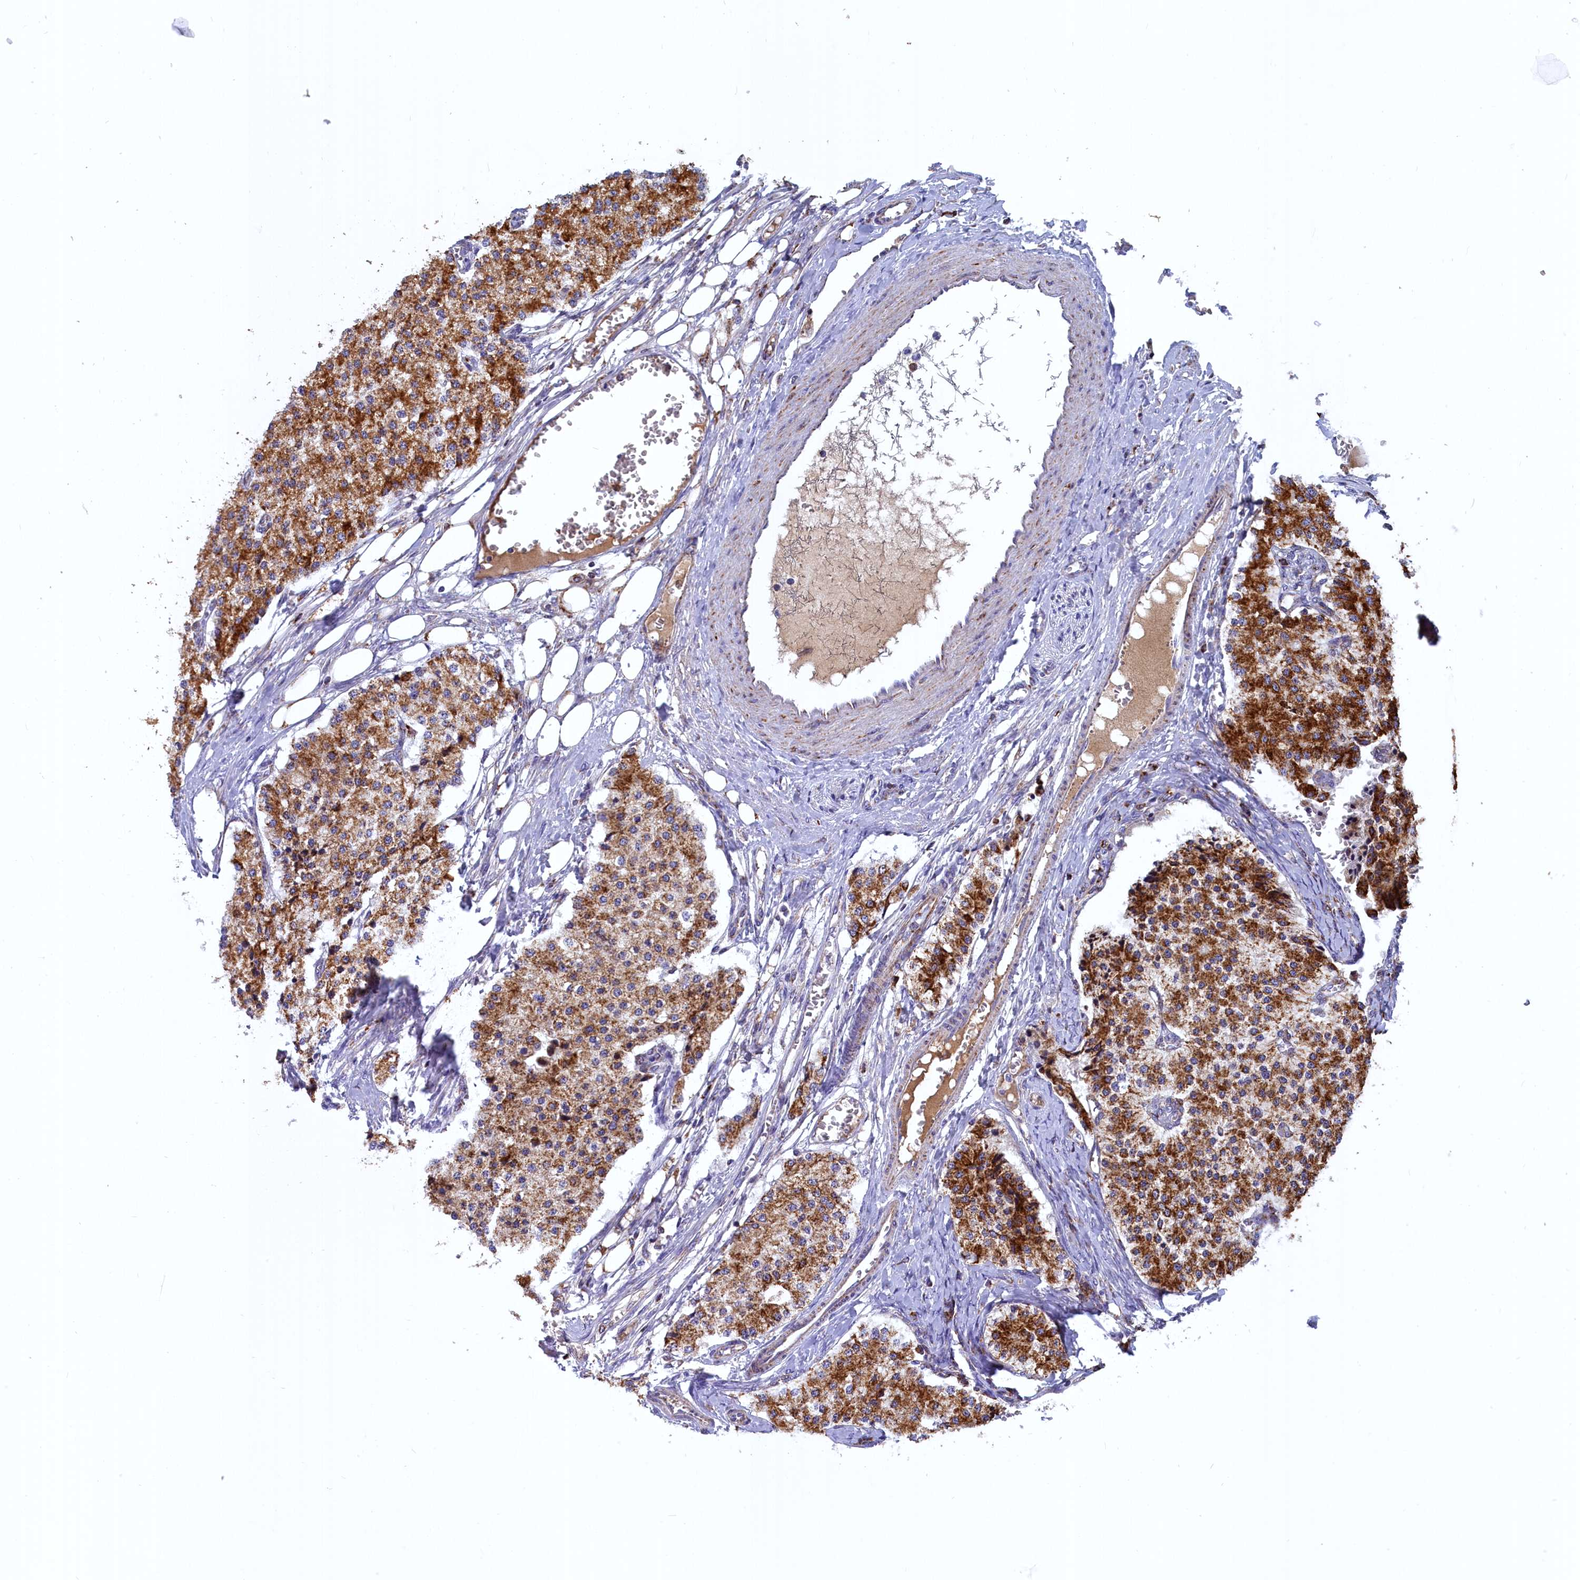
{"staining": {"intensity": "strong", "quantity": ">75%", "location": "cytoplasmic/membranous"}, "tissue": "carcinoid", "cell_type": "Tumor cells", "image_type": "cancer", "snomed": [{"axis": "morphology", "description": "Carcinoid, malignant, NOS"}, {"axis": "topography", "description": "Colon"}], "caption": "High-magnification brightfield microscopy of malignant carcinoid stained with DAB (3,3'-diaminobenzidine) (brown) and counterstained with hematoxylin (blue). tumor cells exhibit strong cytoplasmic/membranous positivity is present in approximately>75% of cells.", "gene": "COX17", "patient": {"sex": "female", "age": 52}}